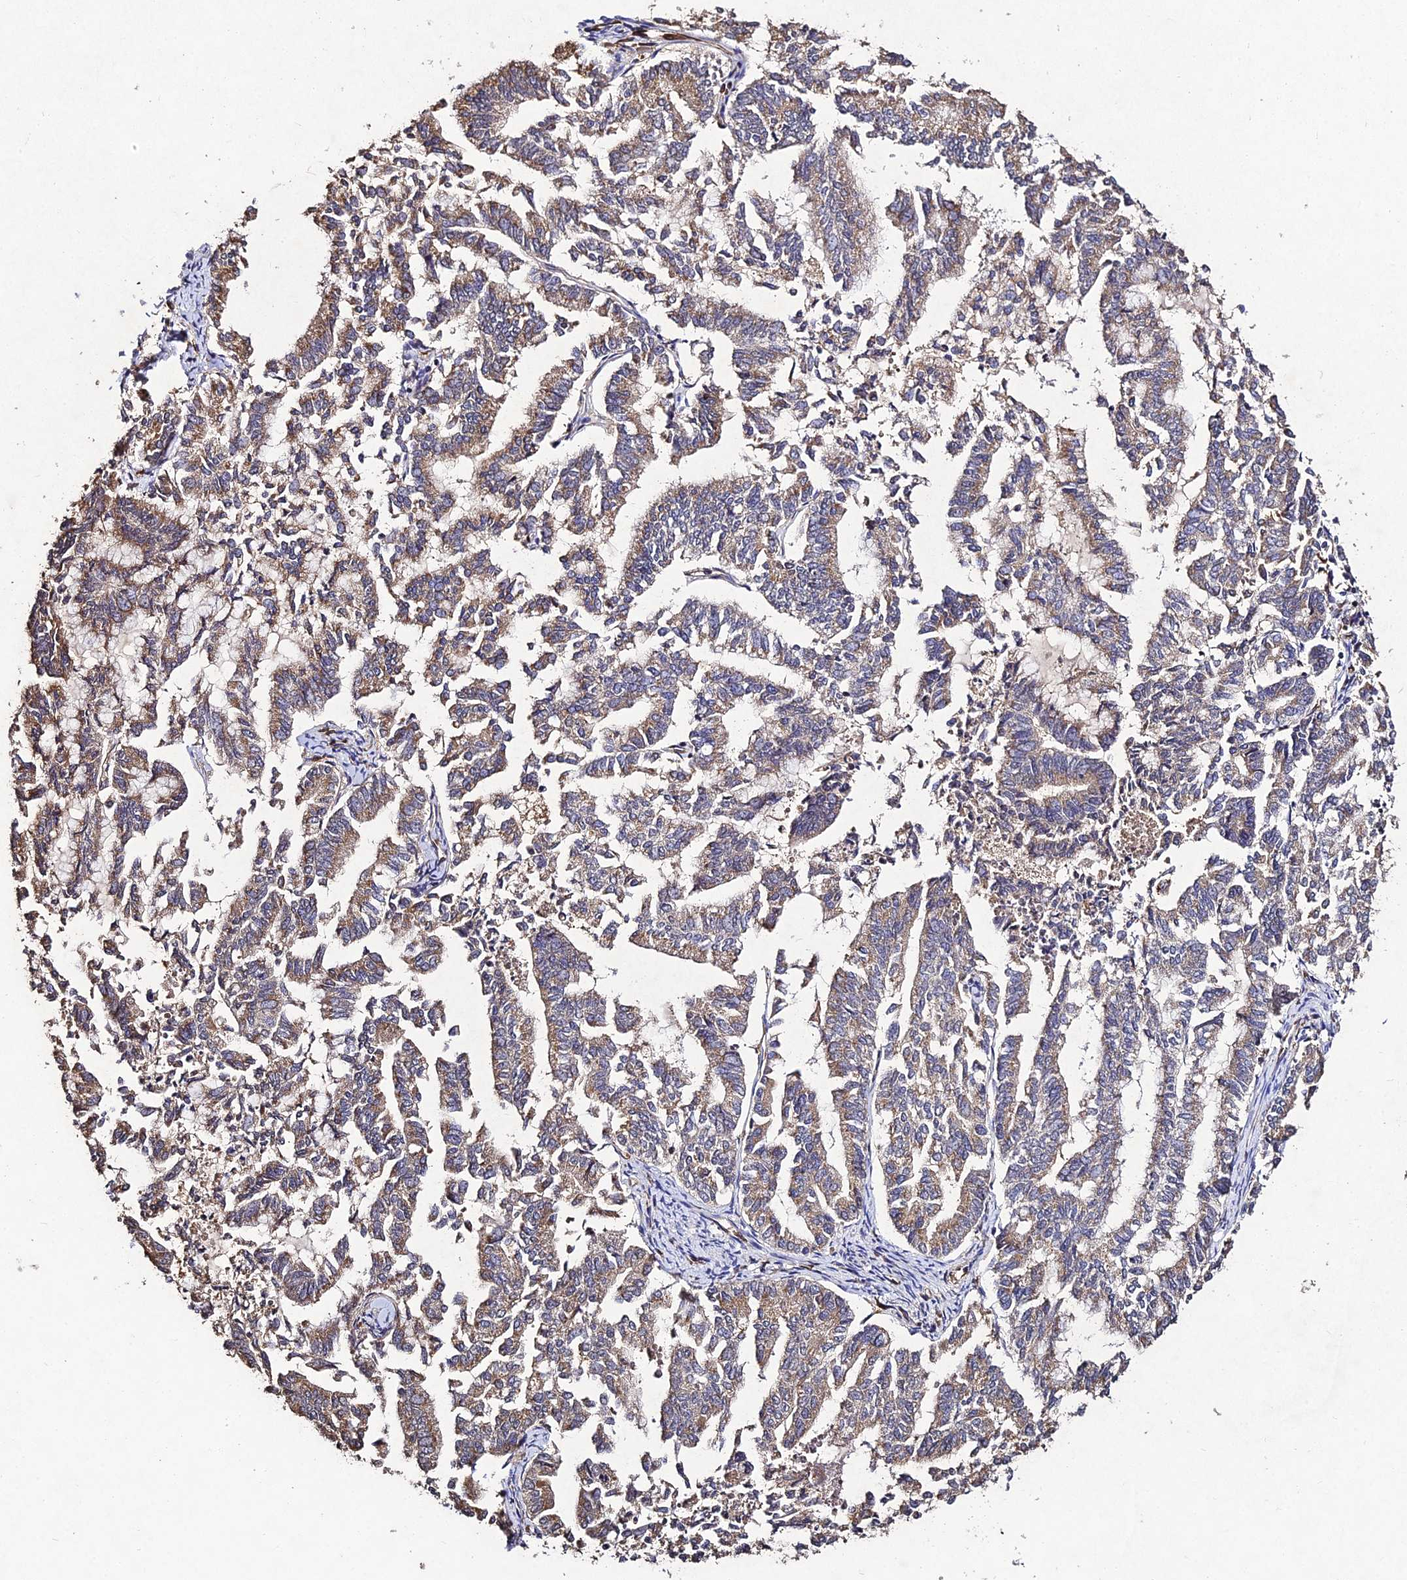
{"staining": {"intensity": "moderate", "quantity": ">75%", "location": "cytoplasmic/membranous"}, "tissue": "endometrial cancer", "cell_type": "Tumor cells", "image_type": "cancer", "snomed": [{"axis": "morphology", "description": "Adenocarcinoma, NOS"}, {"axis": "topography", "description": "Endometrium"}], "caption": "IHC staining of endometrial cancer (adenocarcinoma), which shows medium levels of moderate cytoplasmic/membranous expression in about >75% of tumor cells indicating moderate cytoplasmic/membranous protein positivity. The staining was performed using DAB (brown) for protein detection and nuclei were counterstained in hematoxylin (blue).", "gene": "AP3M2", "patient": {"sex": "female", "age": 79}}